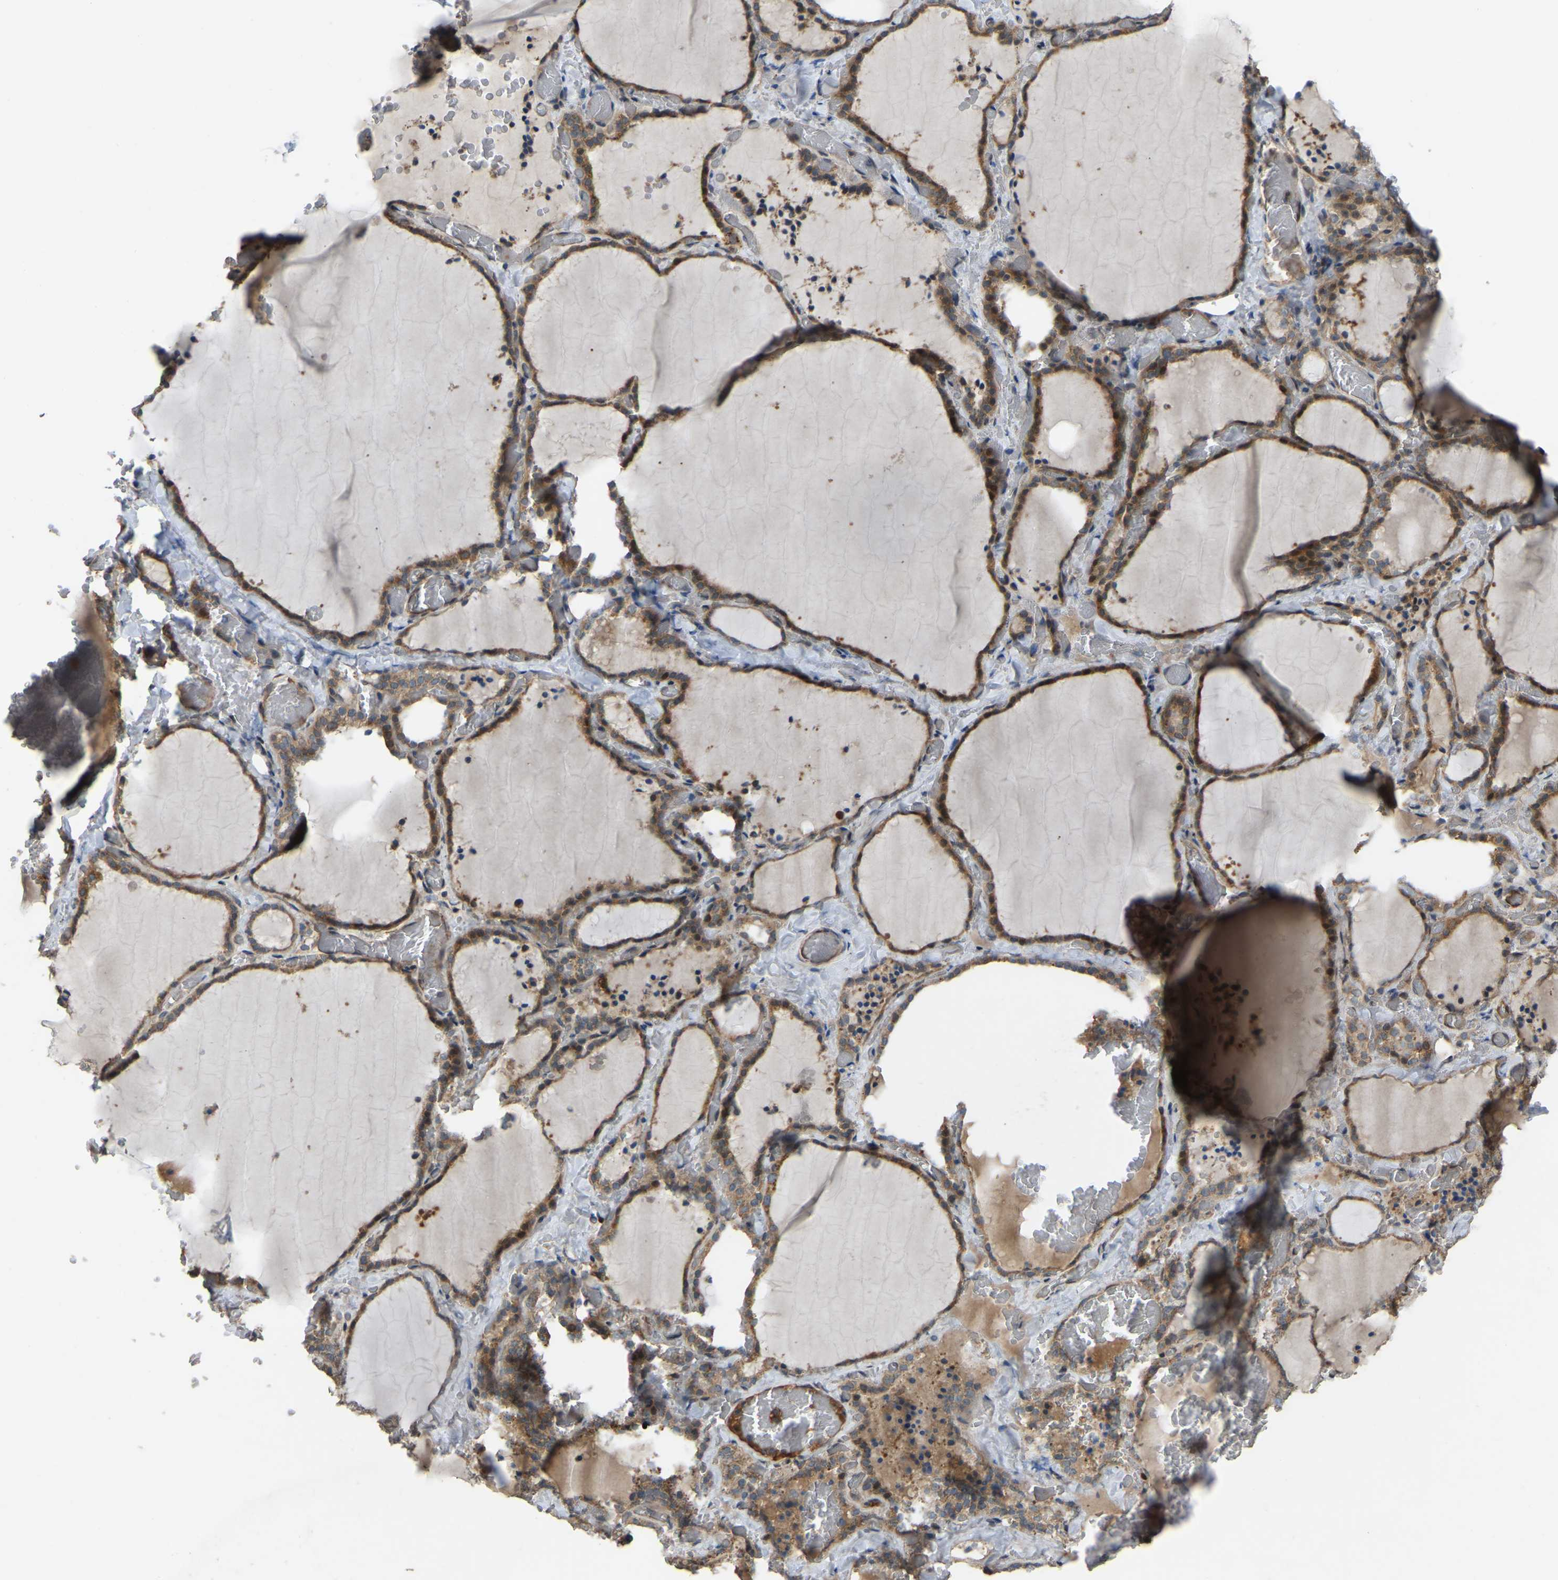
{"staining": {"intensity": "strong", "quantity": ">75%", "location": "cytoplasmic/membranous,nuclear"}, "tissue": "thyroid gland", "cell_type": "Glandular cells", "image_type": "normal", "snomed": [{"axis": "morphology", "description": "Normal tissue, NOS"}, {"axis": "topography", "description": "Thyroid gland"}], "caption": "A high-resolution histopathology image shows immunohistochemistry staining of unremarkable thyroid gland, which shows strong cytoplasmic/membranous,nuclear expression in about >75% of glandular cells.", "gene": "C21orf91", "patient": {"sex": "female", "age": 22}}